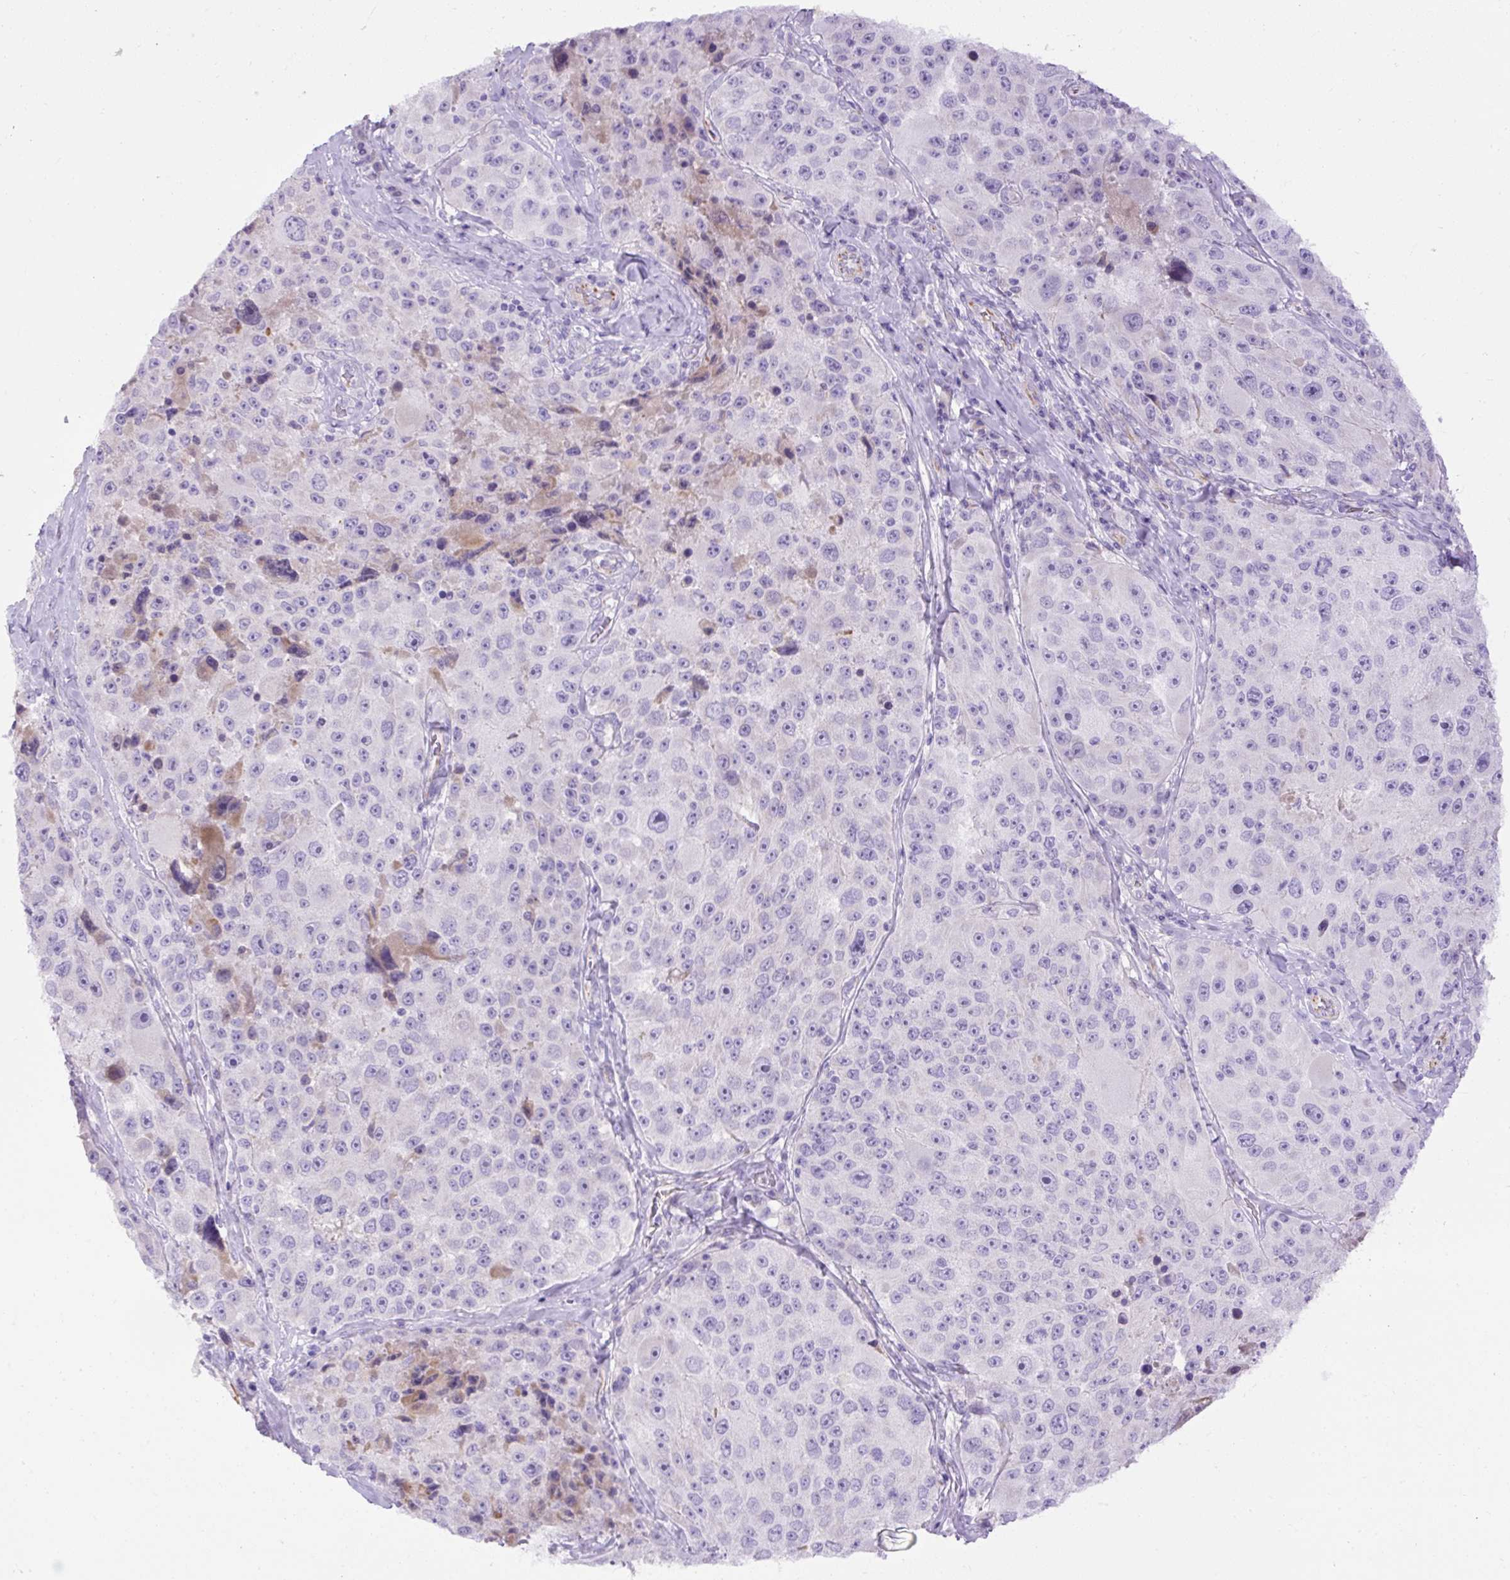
{"staining": {"intensity": "negative", "quantity": "none", "location": "none"}, "tissue": "melanoma", "cell_type": "Tumor cells", "image_type": "cancer", "snomed": [{"axis": "morphology", "description": "Malignant melanoma, Metastatic site"}, {"axis": "topography", "description": "Lymph node"}], "caption": "A histopathology image of human melanoma is negative for staining in tumor cells.", "gene": "SPTBN5", "patient": {"sex": "male", "age": 62}}